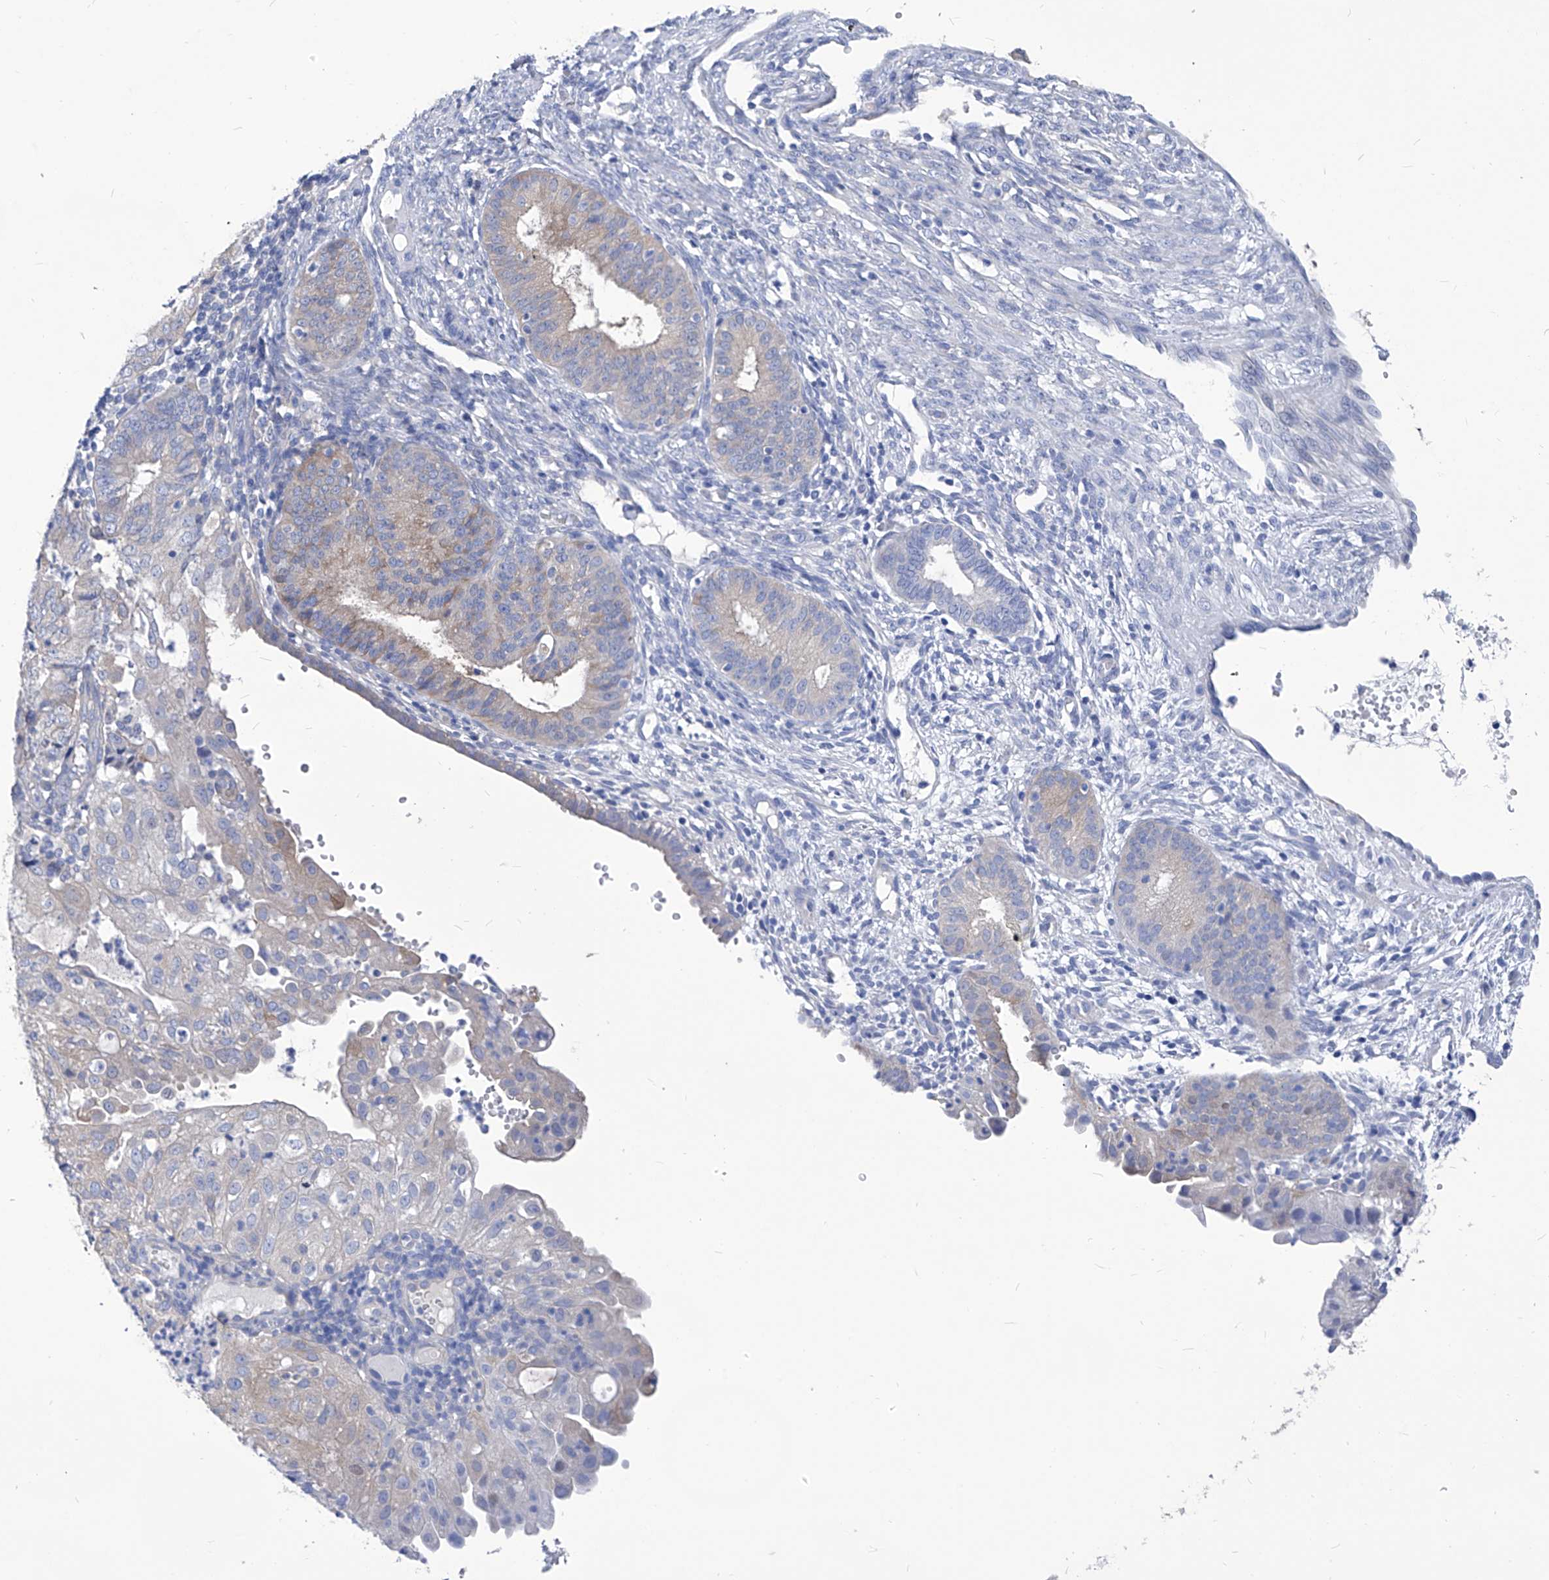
{"staining": {"intensity": "weak", "quantity": "<25%", "location": "cytoplasmic/membranous"}, "tissue": "endometrial cancer", "cell_type": "Tumor cells", "image_type": "cancer", "snomed": [{"axis": "morphology", "description": "Adenocarcinoma, NOS"}, {"axis": "topography", "description": "Endometrium"}], "caption": "A micrograph of adenocarcinoma (endometrial) stained for a protein shows no brown staining in tumor cells.", "gene": "XPNPEP1", "patient": {"sex": "female", "age": 51}}